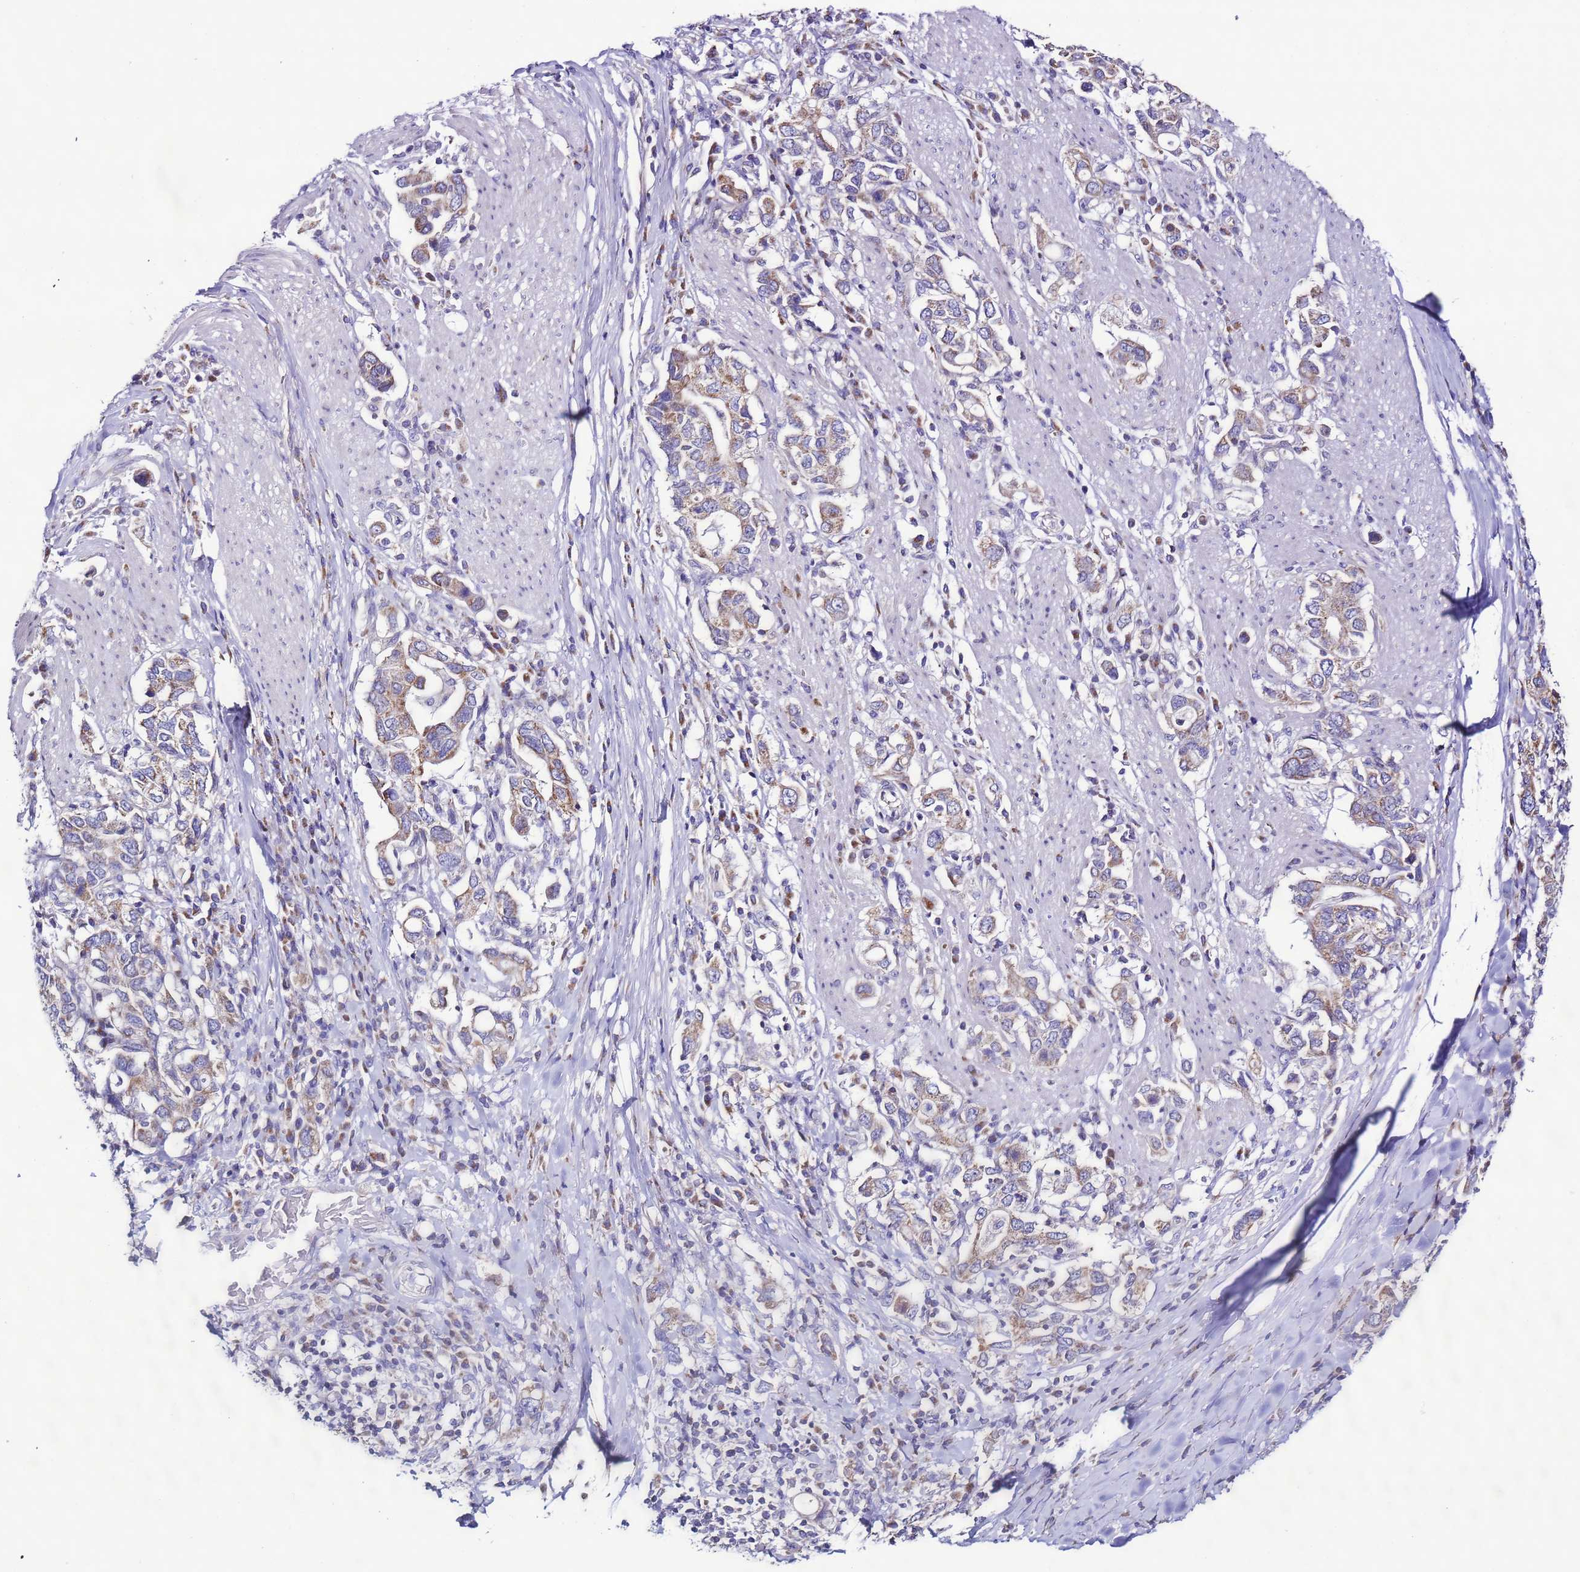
{"staining": {"intensity": "moderate", "quantity": ">75%", "location": "cytoplasmic/membranous"}, "tissue": "stomach cancer", "cell_type": "Tumor cells", "image_type": "cancer", "snomed": [{"axis": "morphology", "description": "Adenocarcinoma, NOS"}, {"axis": "topography", "description": "Stomach, upper"}, {"axis": "topography", "description": "Stomach"}], "caption": "High-magnification brightfield microscopy of stomach cancer stained with DAB (3,3'-diaminobenzidine) (brown) and counterstained with hematoxylin (blue). tumor cells exhibit moderate cytoplasmic/membranous expression is present in approximately>75% of cells.", "gene": "AHI1", "patient": {"sex": "male", "age": 62}}